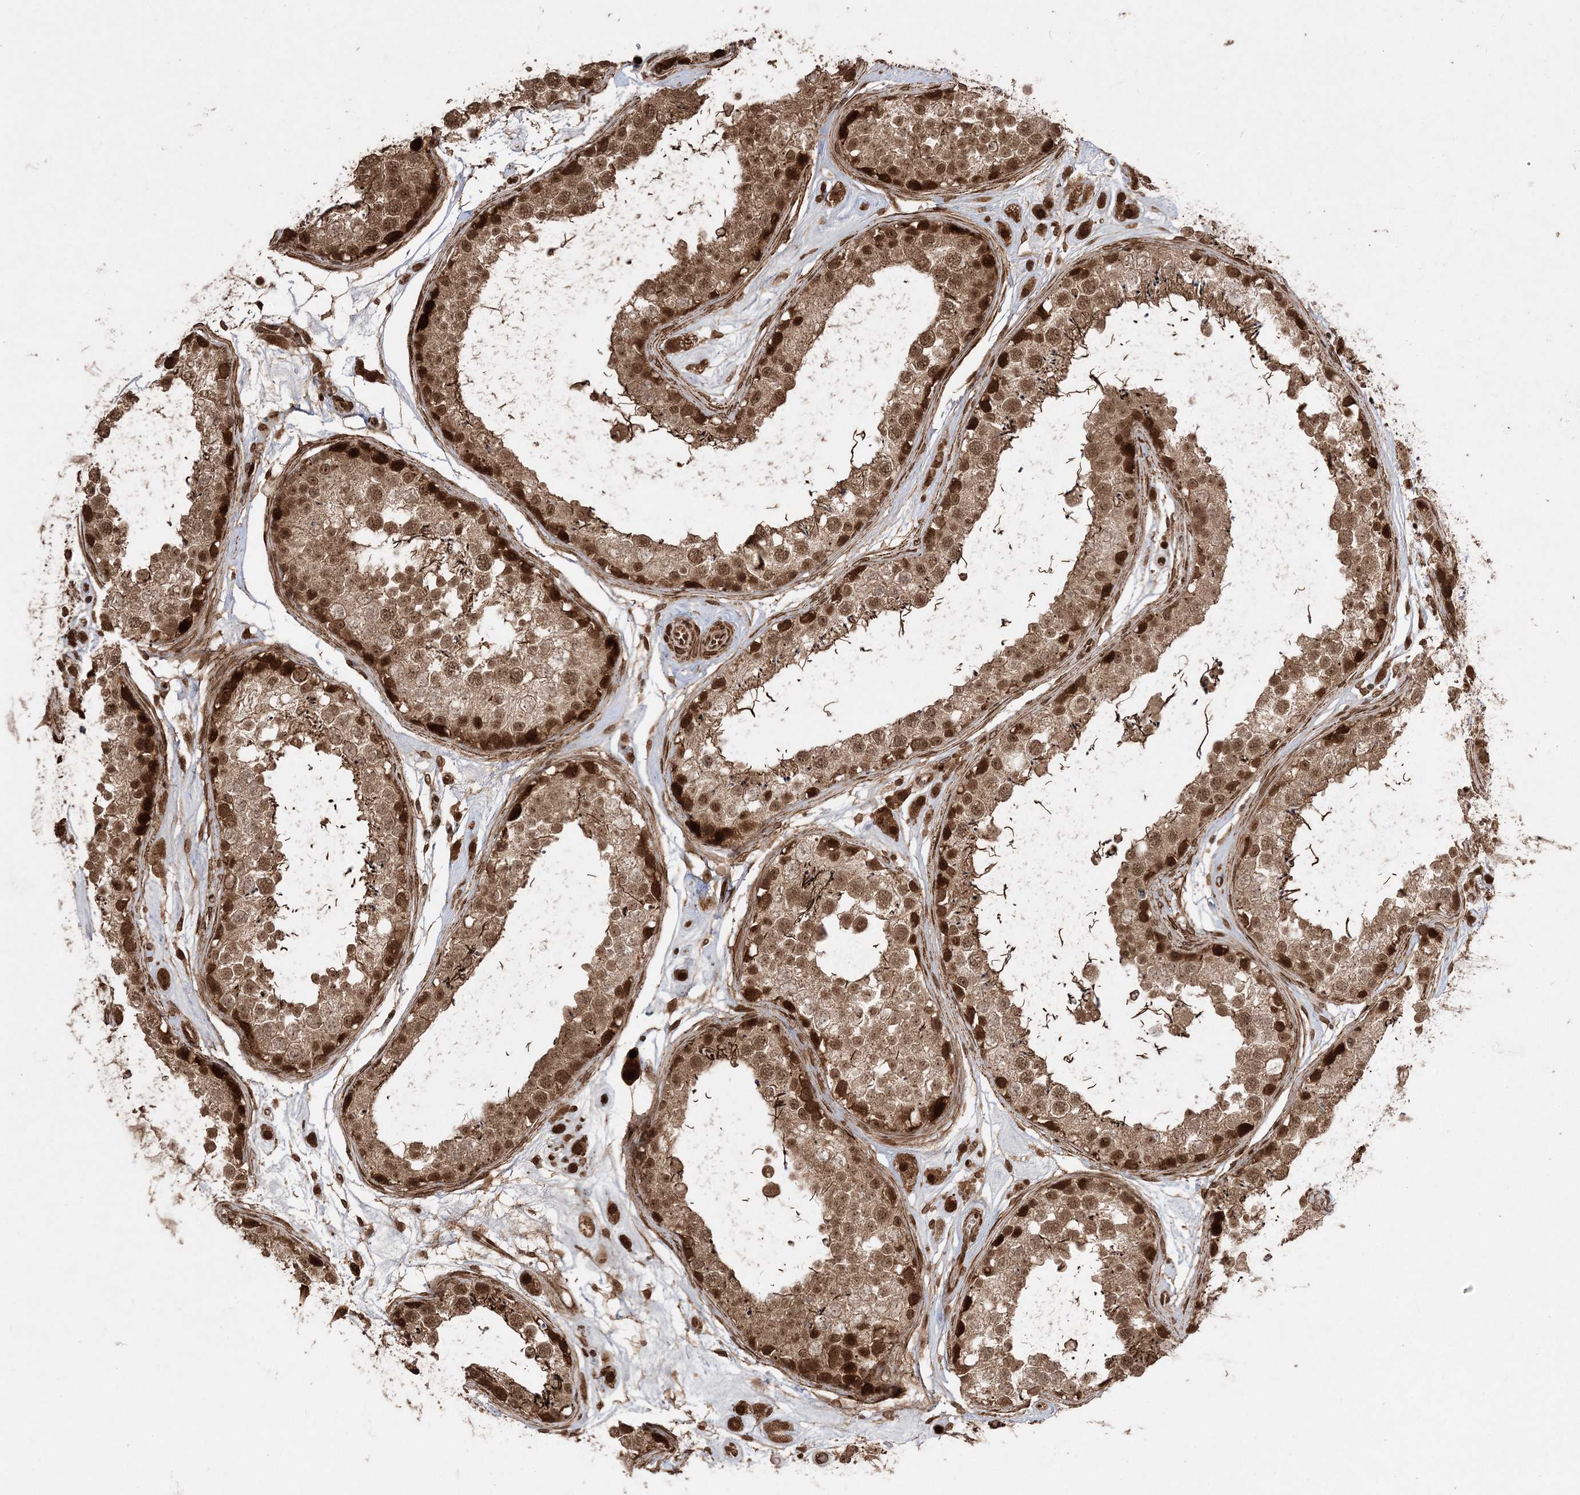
{"staining": {"intensity": "strong", "quantity": ">75%", "location": "cytoplasmic/membranous,nuclear"}, "tissue": "testis", "cell_type": "Cells in seminiferous ducts", "image_type": "normal", "snomed": [{"axis": "morphology", "description": "Normal tissue, NOS"}, {"axis": "topography", "description": "Testis"}], "caption": "Immunohistochemistry (IHC) micrograph of unremarkable testis: testis stained using immunohistochemistry shows high levels of strong protein expression localized specifically in the cytoplasmic/membranous,nuclear of cells in seminiferous ducts, appearing as a cytoplasmic/membranous,nuclear brown color.", "gene": "ETAA1", "patient": {"sex": "male", "age": 25}}